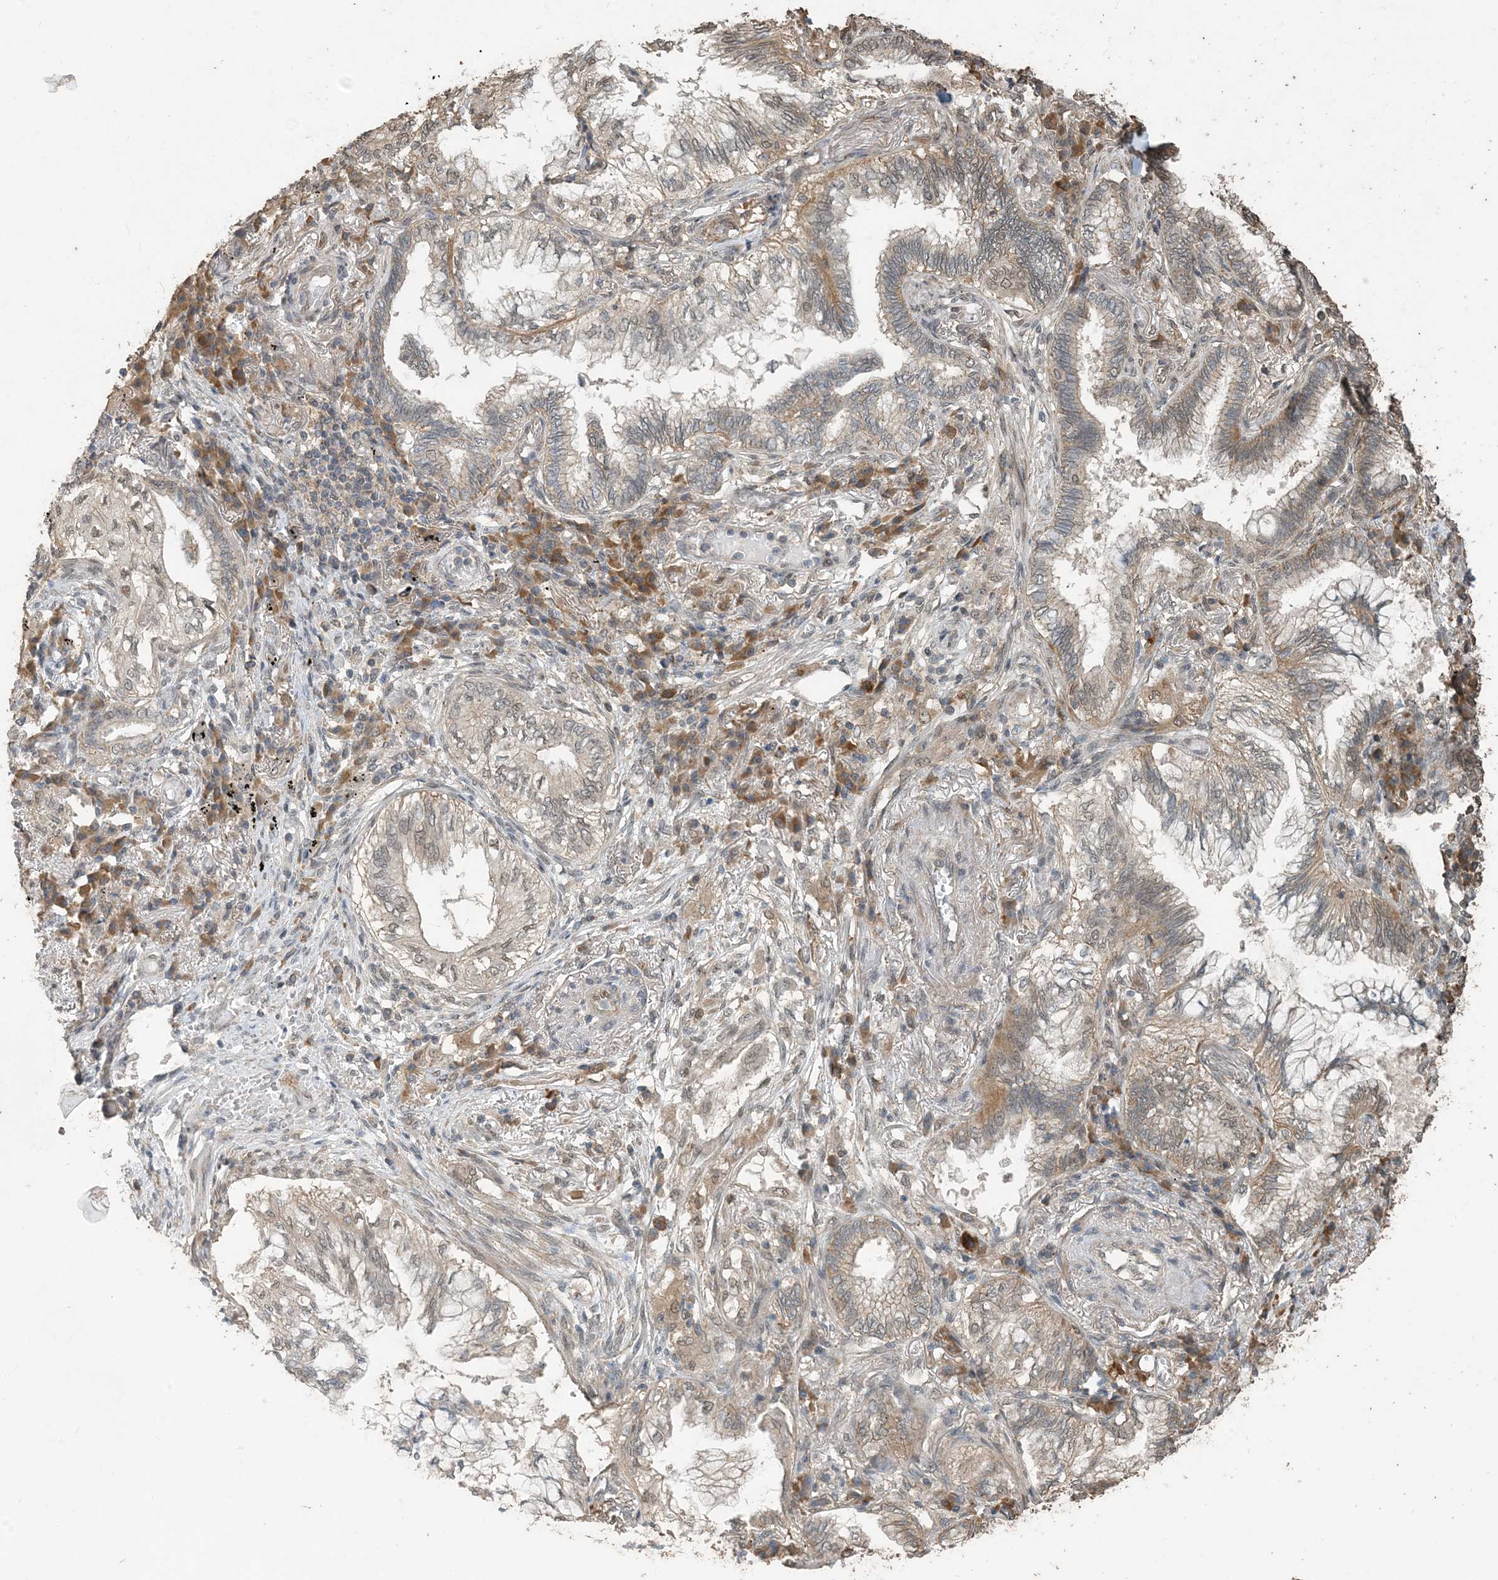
{"staining": {"intensity": "weak", "quantity": "25%-75%", "location": "cytoplasmic/membranous,nuclear"}, "tissue": "lung cancer", "cell_type": "Tumor cells", "image_type": "cancer", "snomed": [{"axis": "morphology", "description": "Adenocarcinoma, NOS"}, {"axis": "topography", "description": "Lung"}], "caption": "Immunohistochemistry (IHC) micrograph of neoplastic tissue: adenocarcinoma (lung) stained using immunohistochemistry demonstrates low levels of weak protein expression localized specifically in the cytoplasmic/membranous and nuclear of tumor cells, appearing as a cytoplasmic/membranous and nuclear brown color.", "gene": "ZC3H12A", "patient": {"sex": "female", "age": 70}}